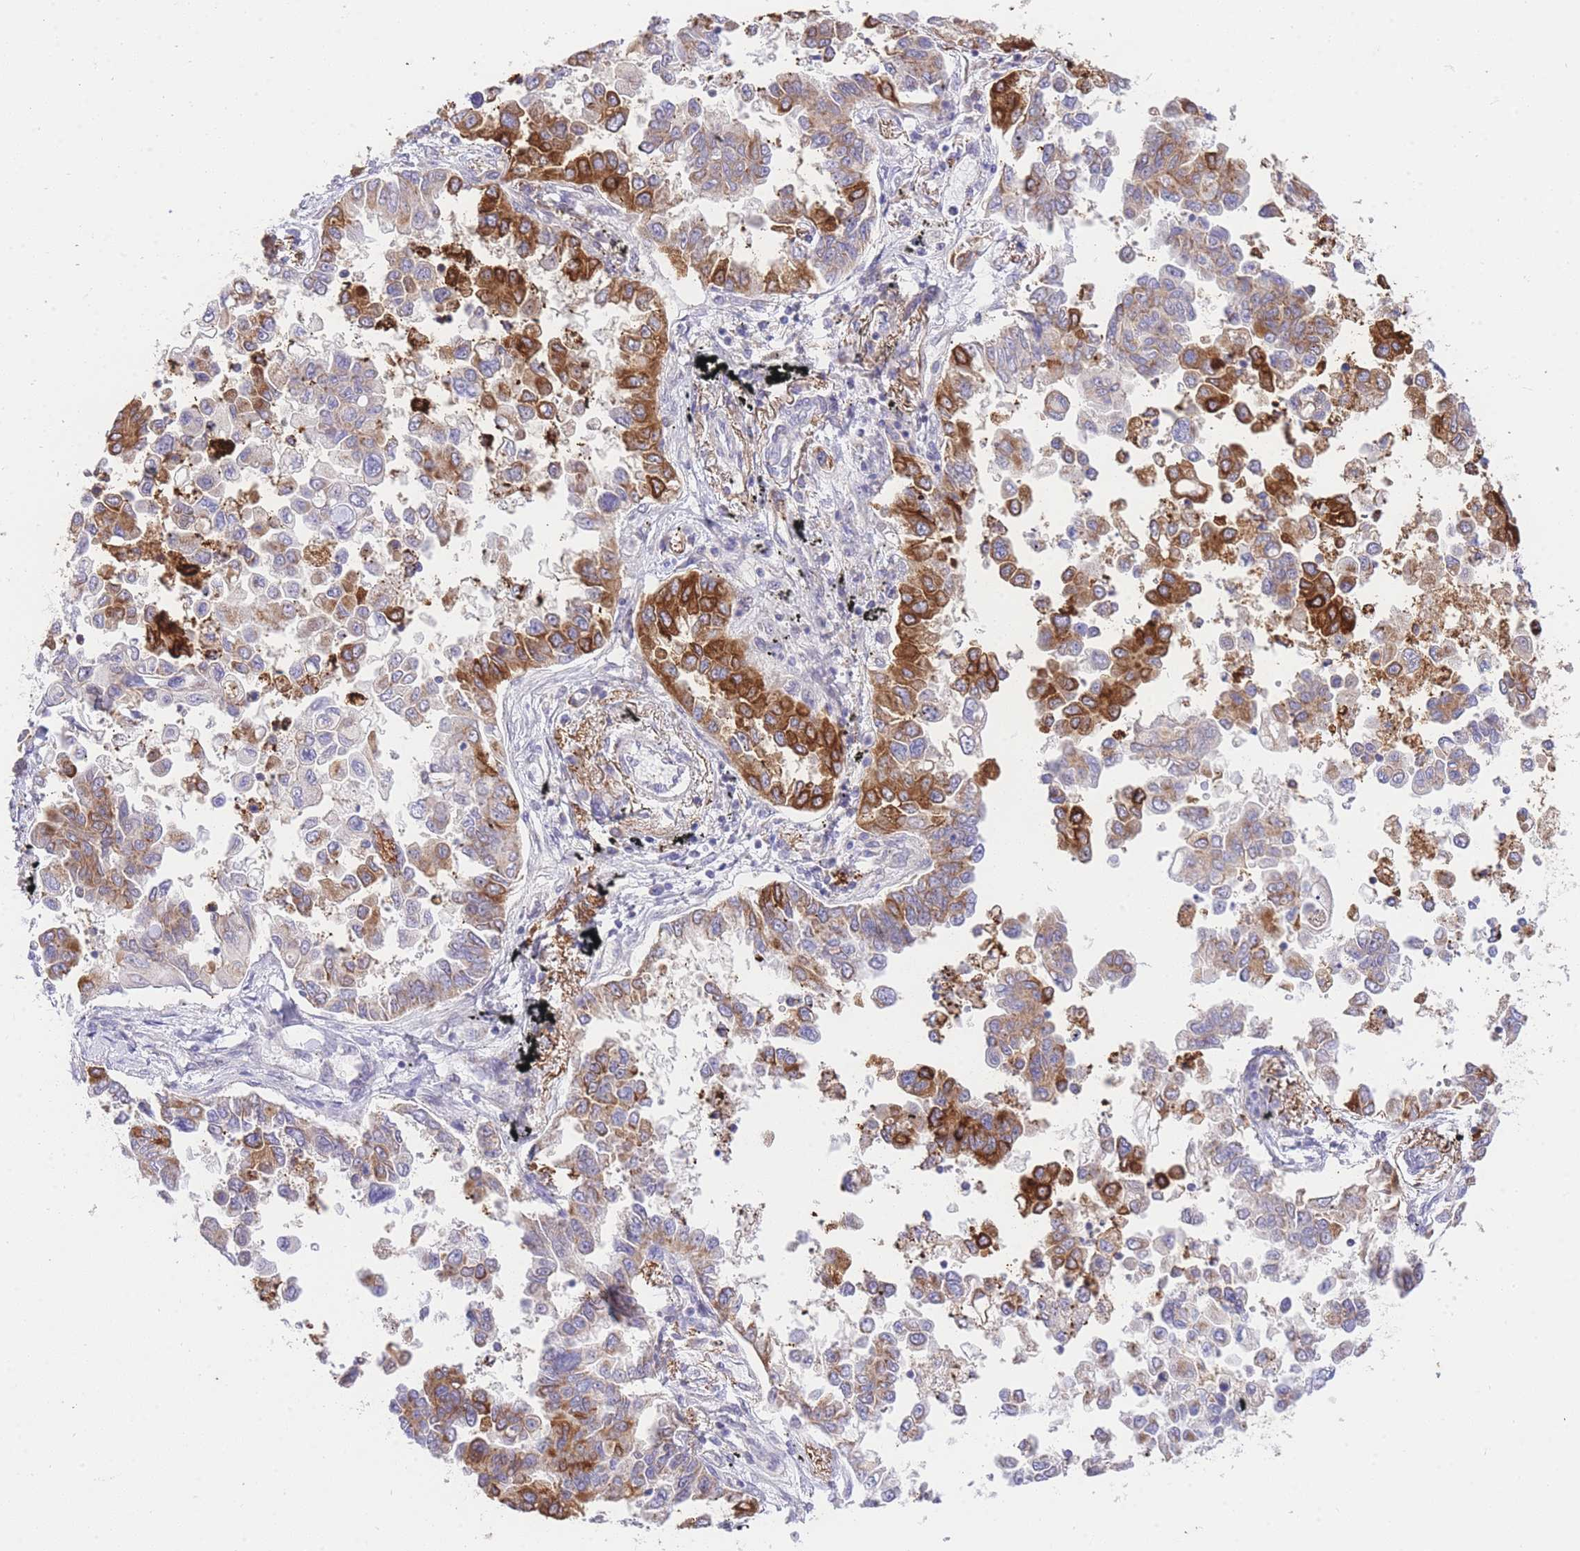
{"staining": {"intensity": "strong", "quantity": "25%-75%", "location": "cytoplasmic/membranous,nuclear"}, "tissue": "lung cancer", "cell_type": "Tumor cells", "image_type": "cancer", "snomed": [{"axis": "morphology", "description": "Adenocarcinoma, NOS"}, {"axis": "topography", "description": "Lung"}], "caption": "Protein analysis of adenocarcinoma (lung) tissue displays strong cytoplasmic/membranous and nuclear staining in about 25%-75% of tumor cells. (DAB (3,3'-diaminobenzidine) IHC with brightfield microscopy, high magnification).", "gene": "UBXN7", "patient": {"sex": "female", "age": 67}}